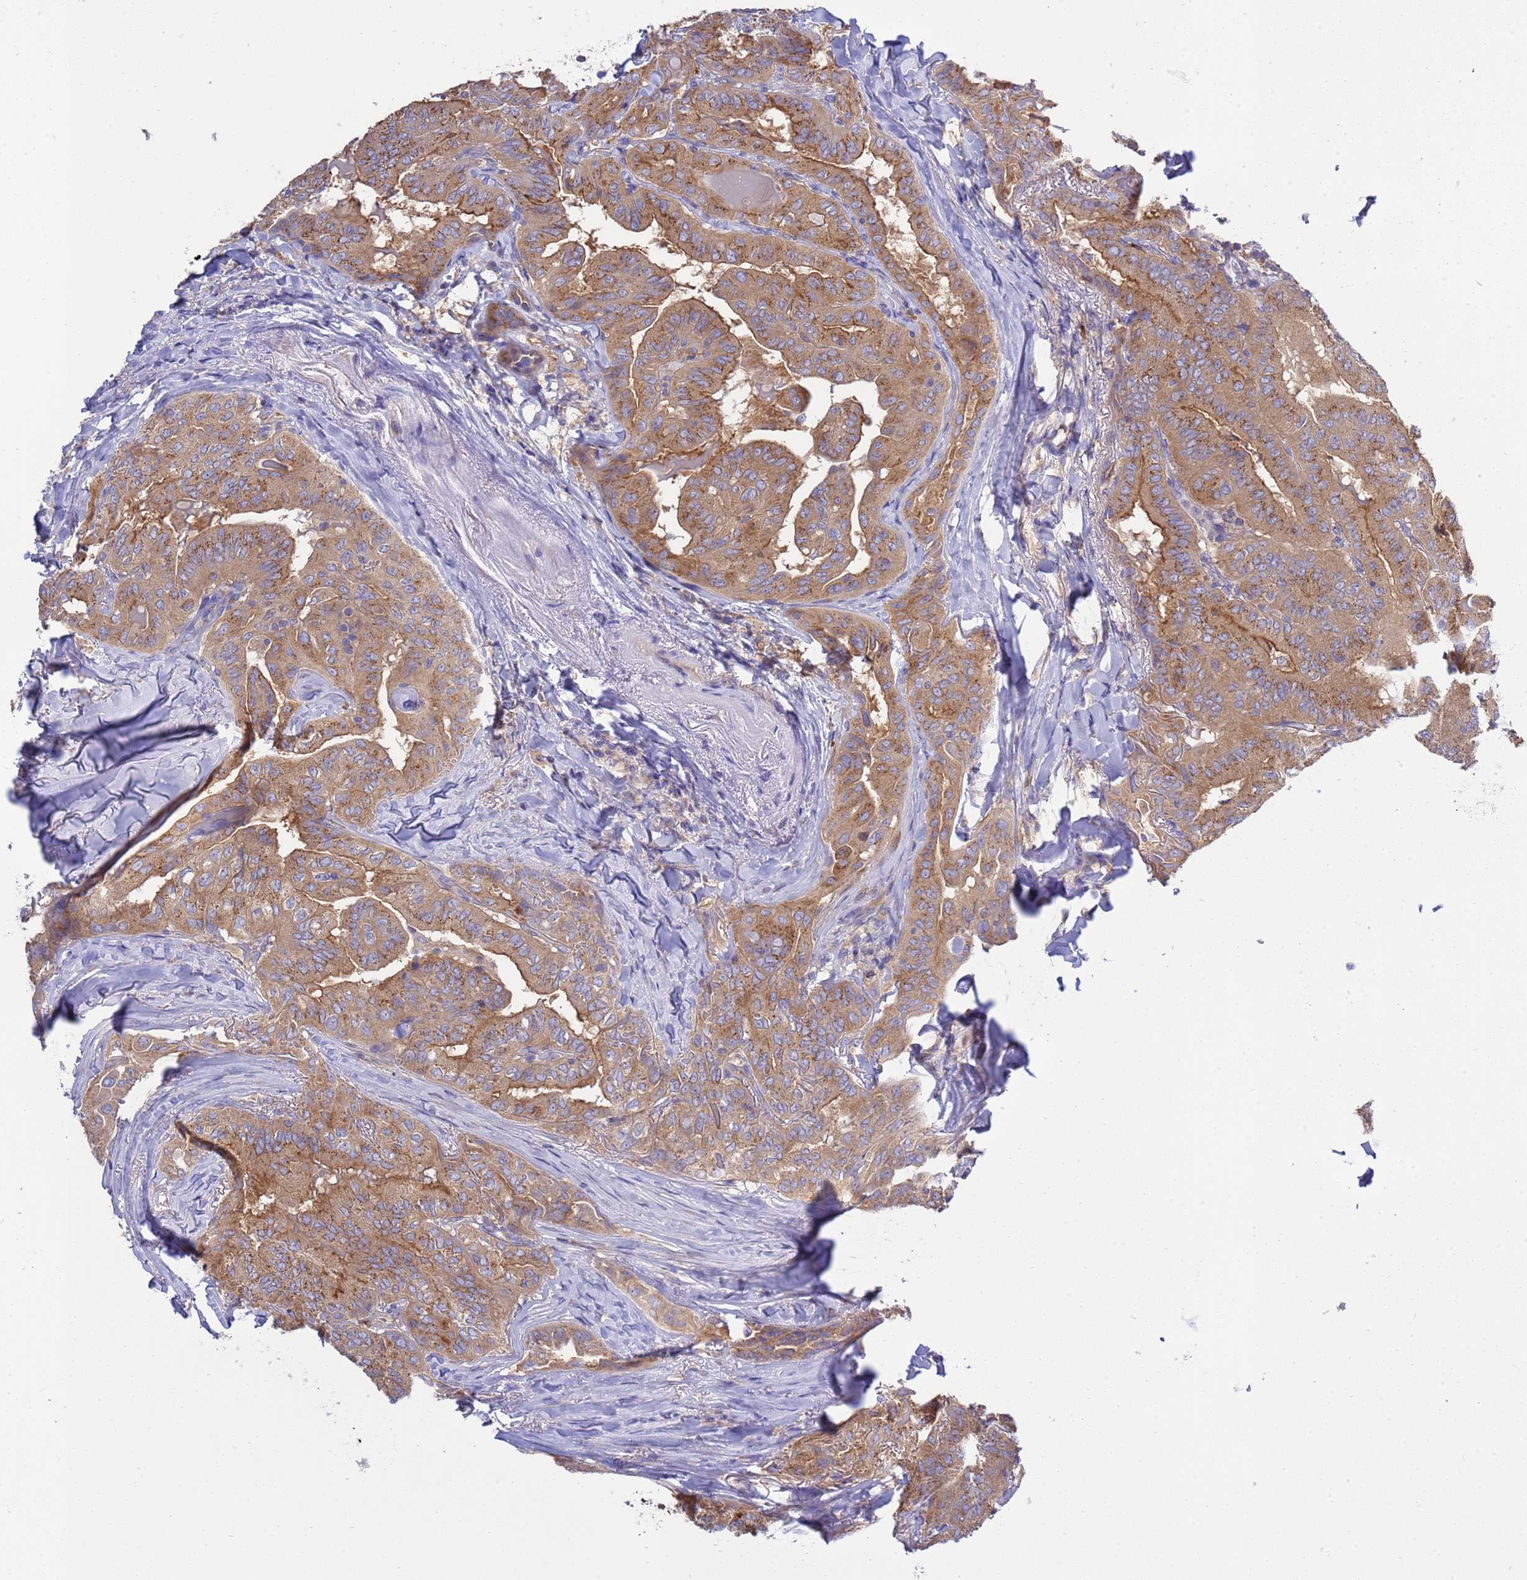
{"staining": {"intensity": "moderate", "quantity": ">75%", "location": "cytoplasmic/membranous"}, "tissue": "thyroid cancer", "cell_type": "Tumor cells", "image_type": "cancer", "snomed": [{"axis": "morphology", "description": "Papillary adenocarcinoma, NOS"}, {"axis": "topography", "description": "Thyroid gland"}], "caption": "Papillary adenocarcinoma (thyroid) stained with immunohistochemistry shows moderate cytoplasmic/membranous positivity in approximately >75% of tumor cells.", "gene": "ANAPC1", "patient": {"sex": "female", "age": 68}}